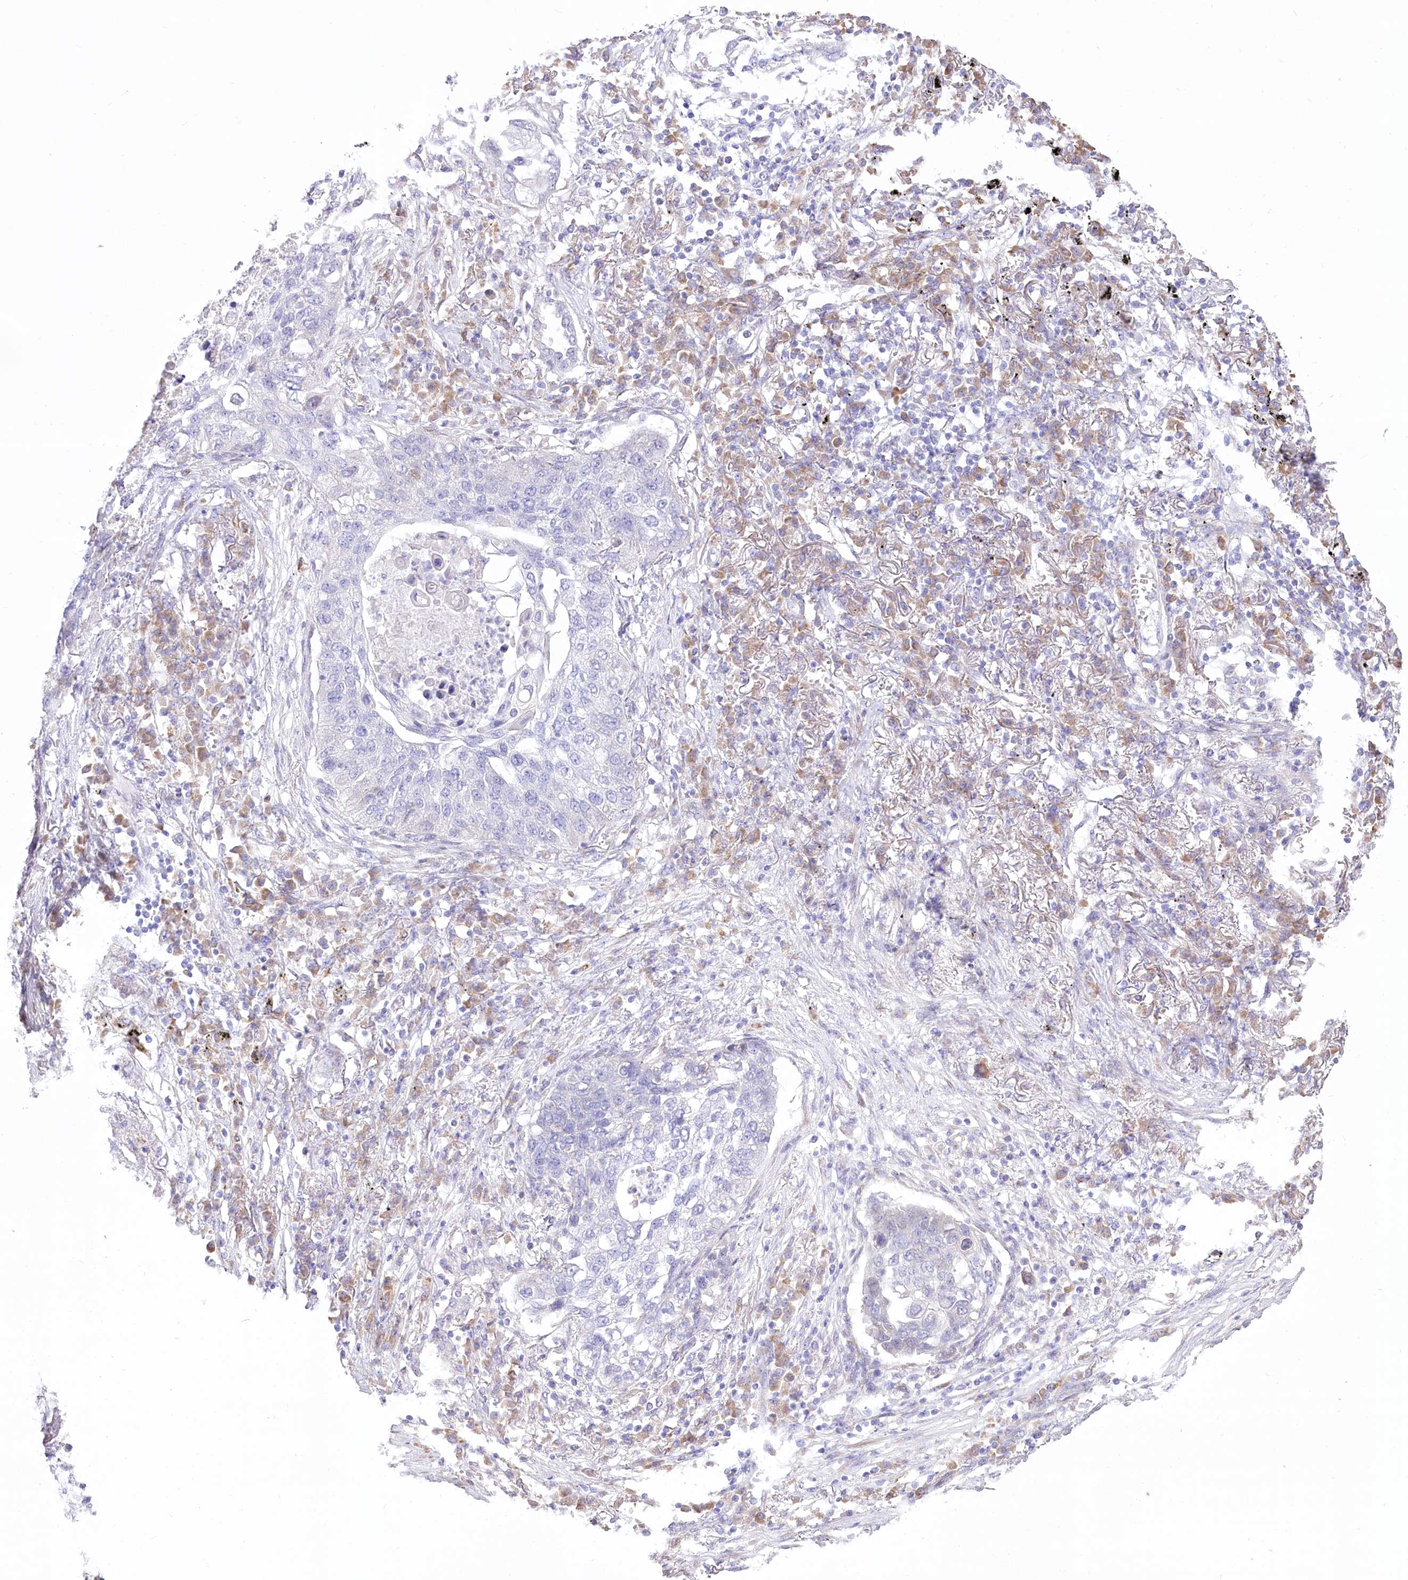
{"staining": {"intensity": "negative", "quantity": "none", "location": "none"}, "tissue": "lung cancer", "cell_type": "Tumor cells", "image_type": "cancer", "snomed": [{"axis": "morphology", "description": "Squamous cell carcinoma, NOS"}, {"axis": "topography", "description": "Lung"}], "caption": "Immunohistochemical staining of human squamous cell carcinoma (lung) shows no significant expression in tumor cells.", "gene": "STT3B", "patient": {"sex": "female", "age": 63}}